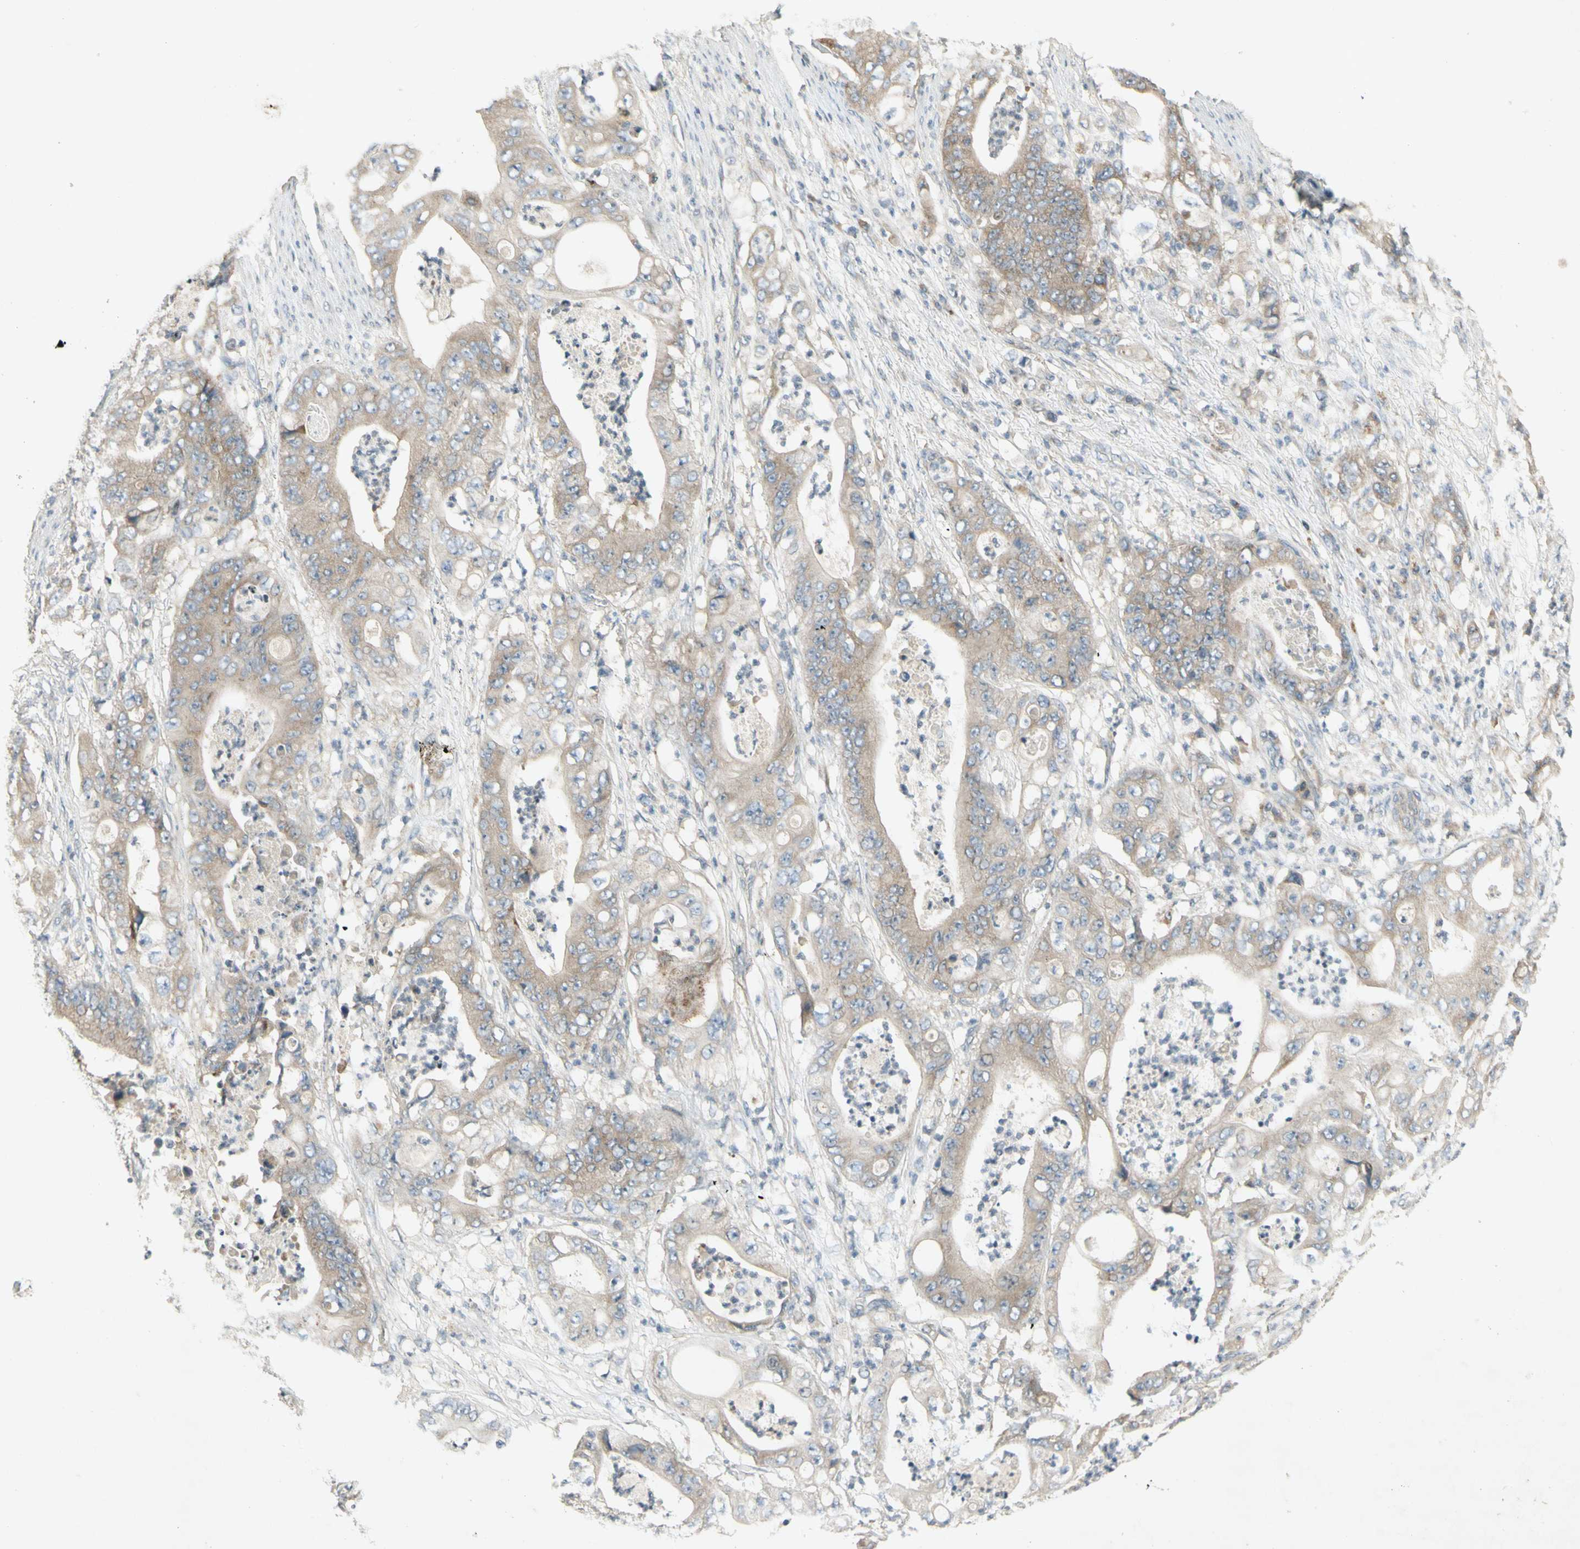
{"staining": {"intensity": "moderate", "quantity": "25%-75%", "location": "cytoplasmic/membranous"}, "tissue": "stomach cancer", "cell_type": "Tumor cells", "image_type": "cancer", "snomed": [{"axis": "morphology", "description": "Adenocarcinoma, NOS"}, {"axis": "topography", "description": "Stomach"}], "caption": "Adenocarcinoma (stomach) stained with a brown dye reveals moderate cytoplasmic/membranous positive staining in approximately 25%-75% of tumor cells.", "gene": "ETF1", "patient": {"sex": "female", "age": 73}}